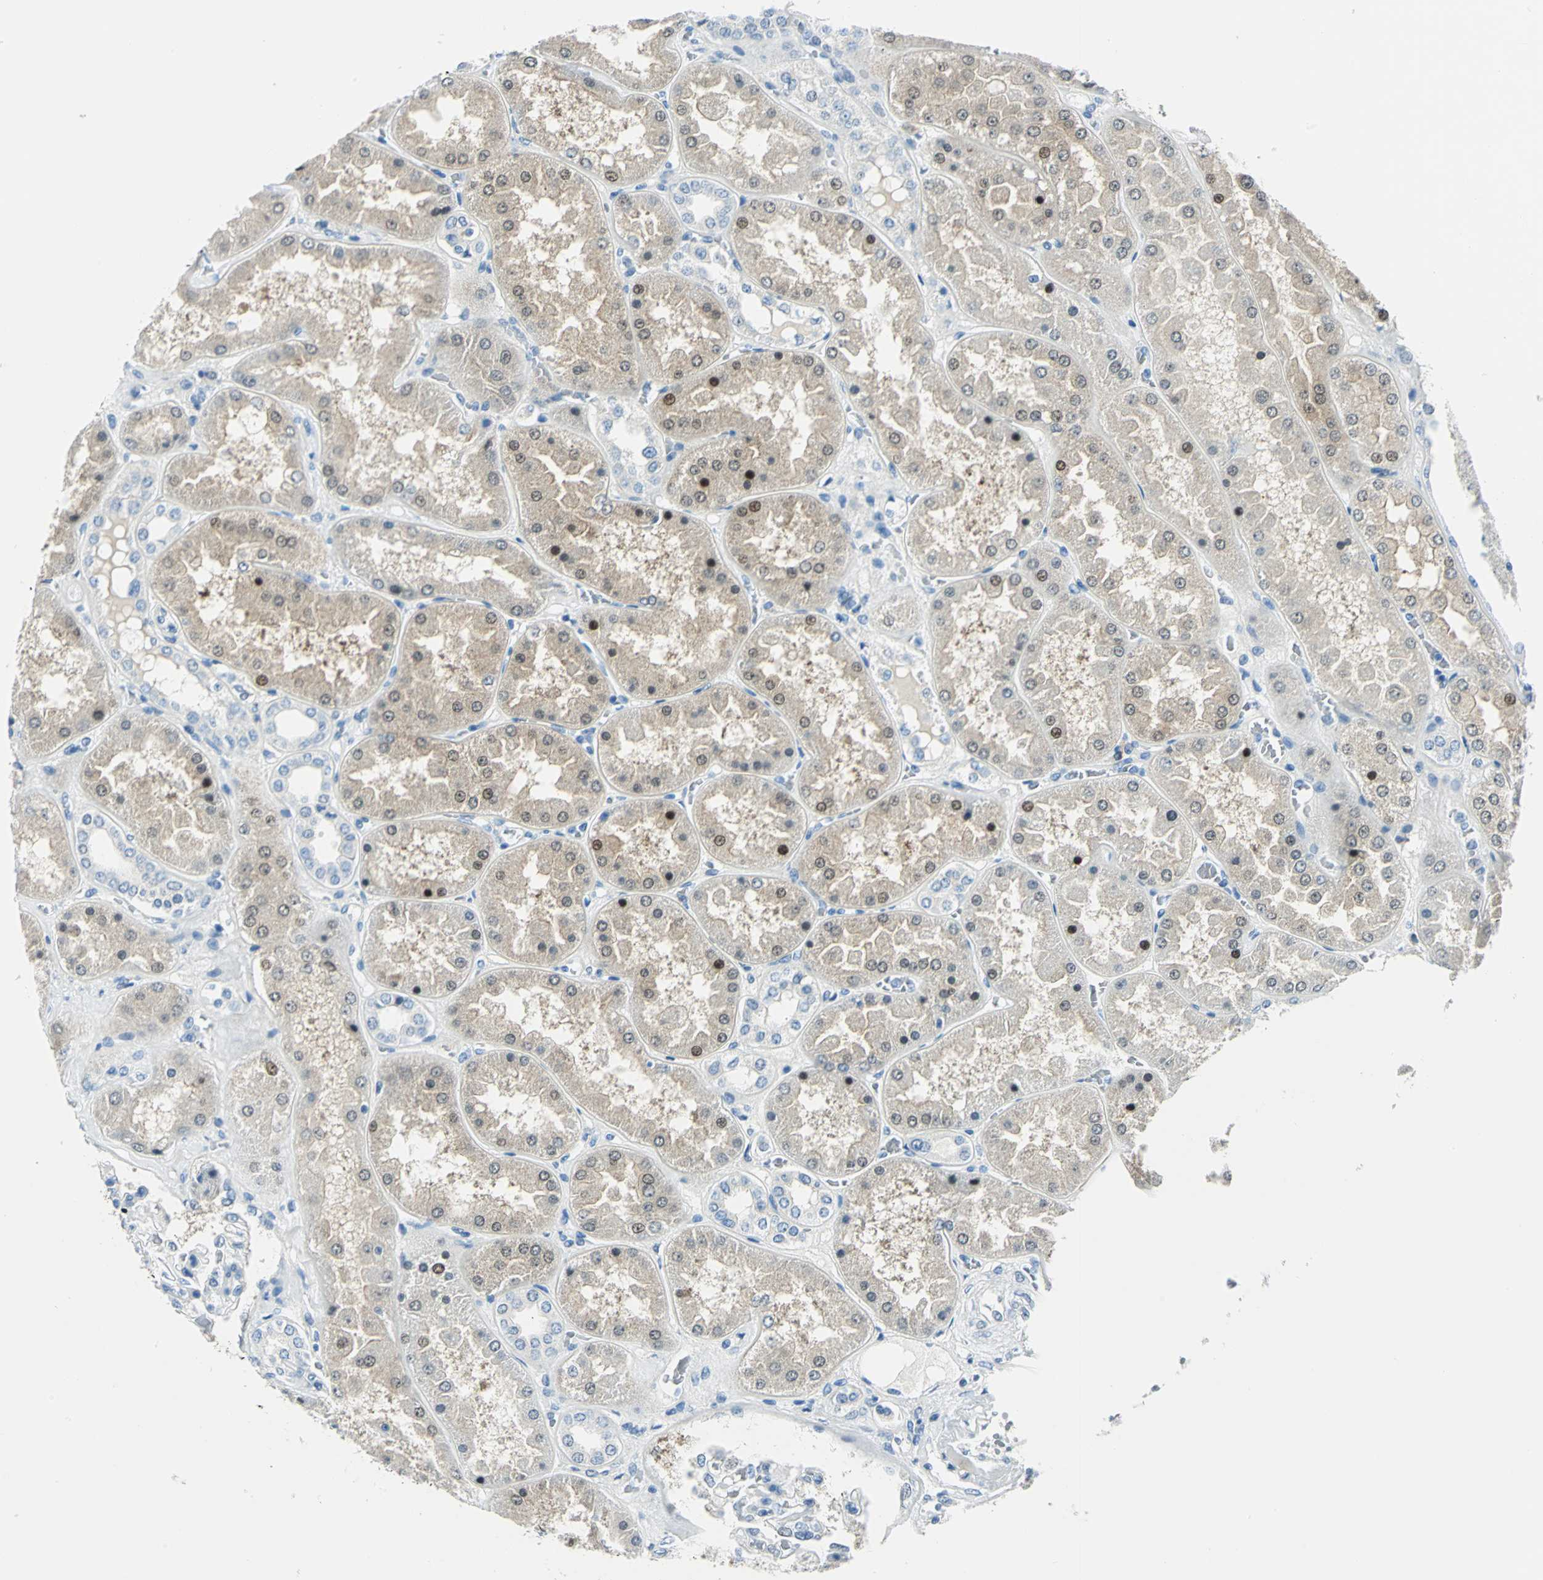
{"staining": {"intensity": "negative", "quantity": "none", "location": "none"}, "tissue": "kidney", "cell_type": "Cells in glomeruli", "image_type": "normal", "snomed": [{"axis": "morphology", "description": "Normal tissue, NOS"}, {"axis": "topography", "description": "Kidney"}], "caption": "Immunohistochemistry histopathology image of benign human kidney stained for a protein (brown), which shows no staining in cells in glomeruli.", "gene": "AKR1A1", "patient": {"sex": "female", "age": 56}}